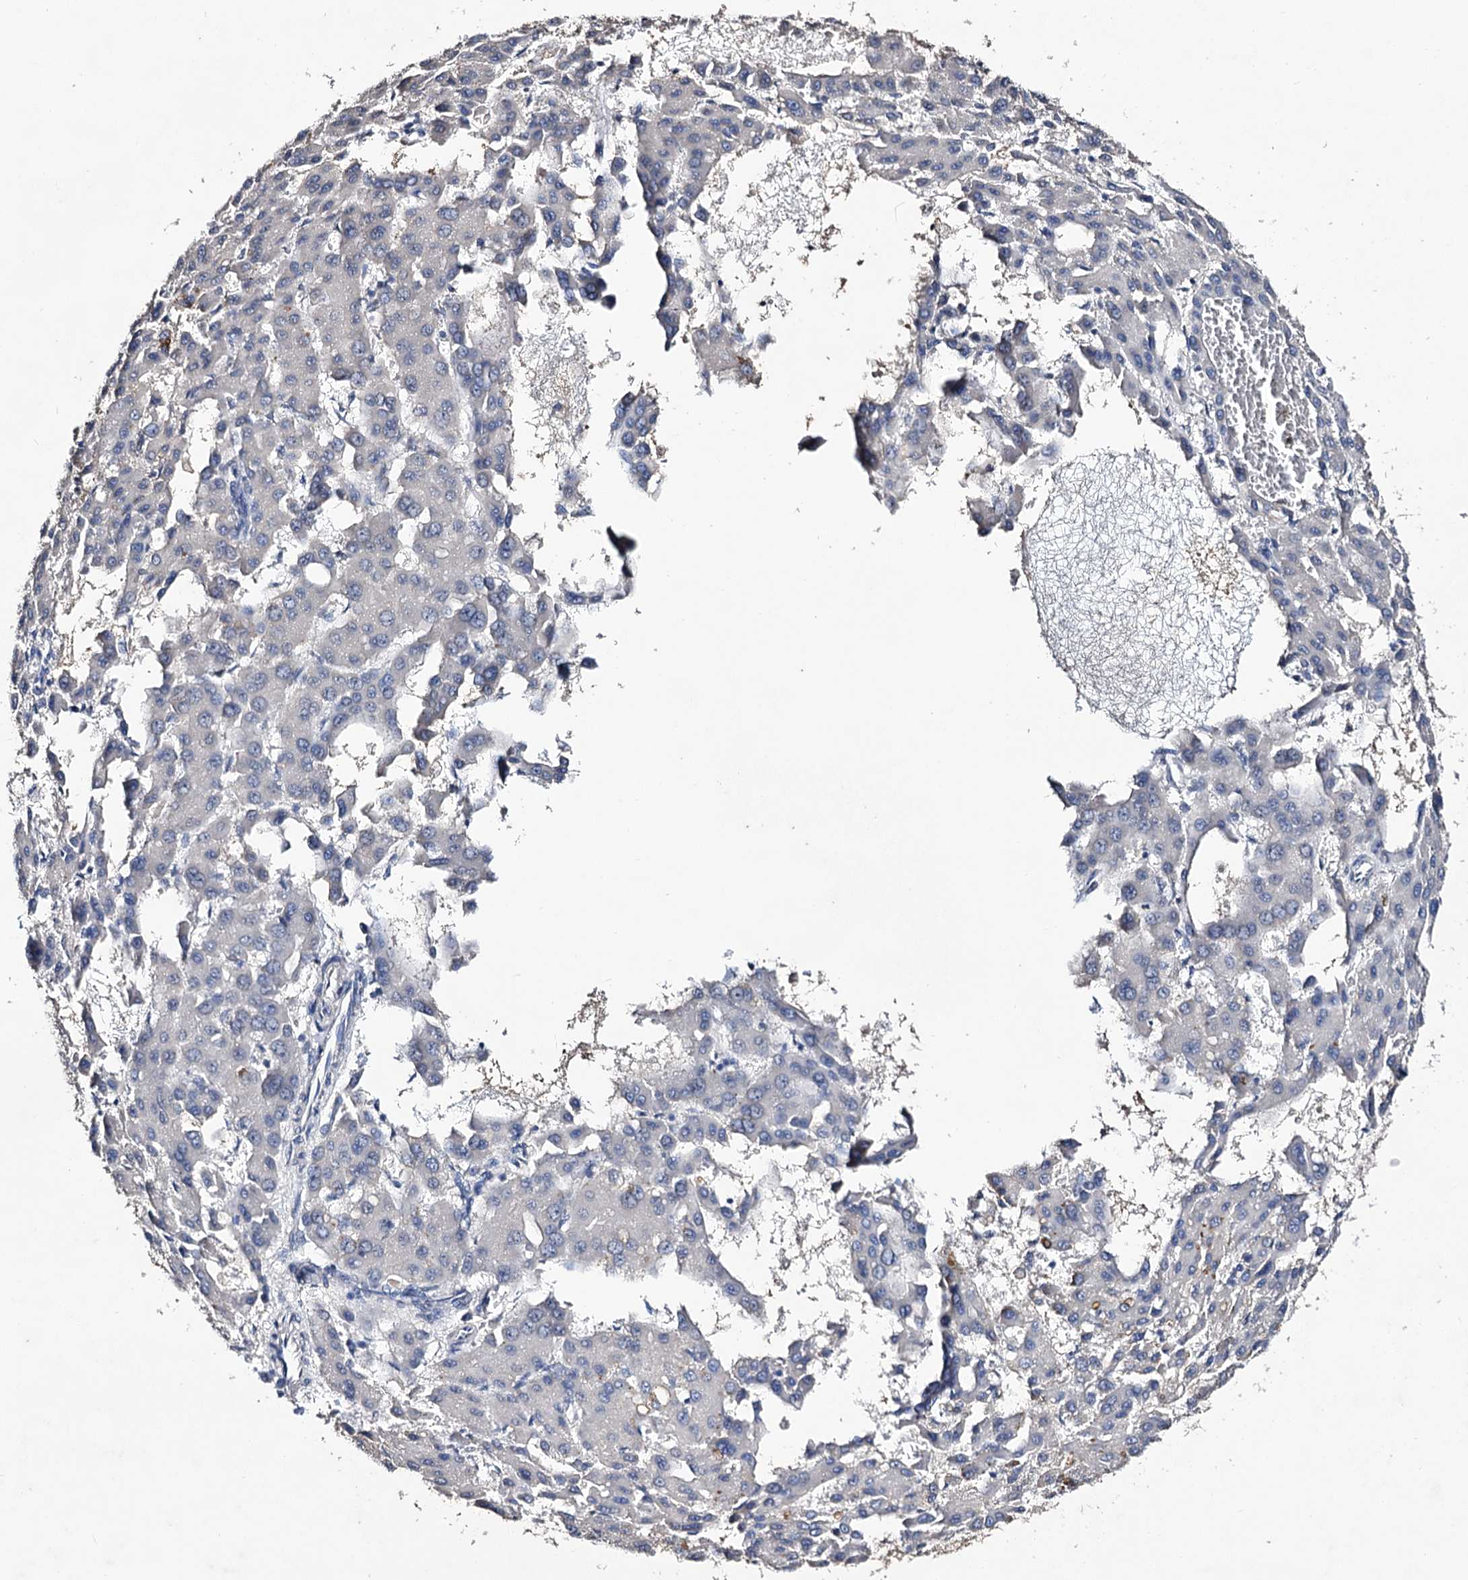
{"staining": {"intensity": "negative", "quantity": "none", "location": "none"}, "tissue": "liver cancer", "cell_type": "Tumor cells", "image_type": "cancer", "snomed": [{"axis": "morphology", "description": "Carcinoma, Hepatocellular, NOS"}, {"axis": "topography", "description": "Liver"}], "caption": "Liver hepatocellular carcinoma stained for a protein using immunohistochemistry (IHC) shows no positivity tumor cells.", "gene": "PLIN1", "patient": {"sex": "male", "age": 47}}